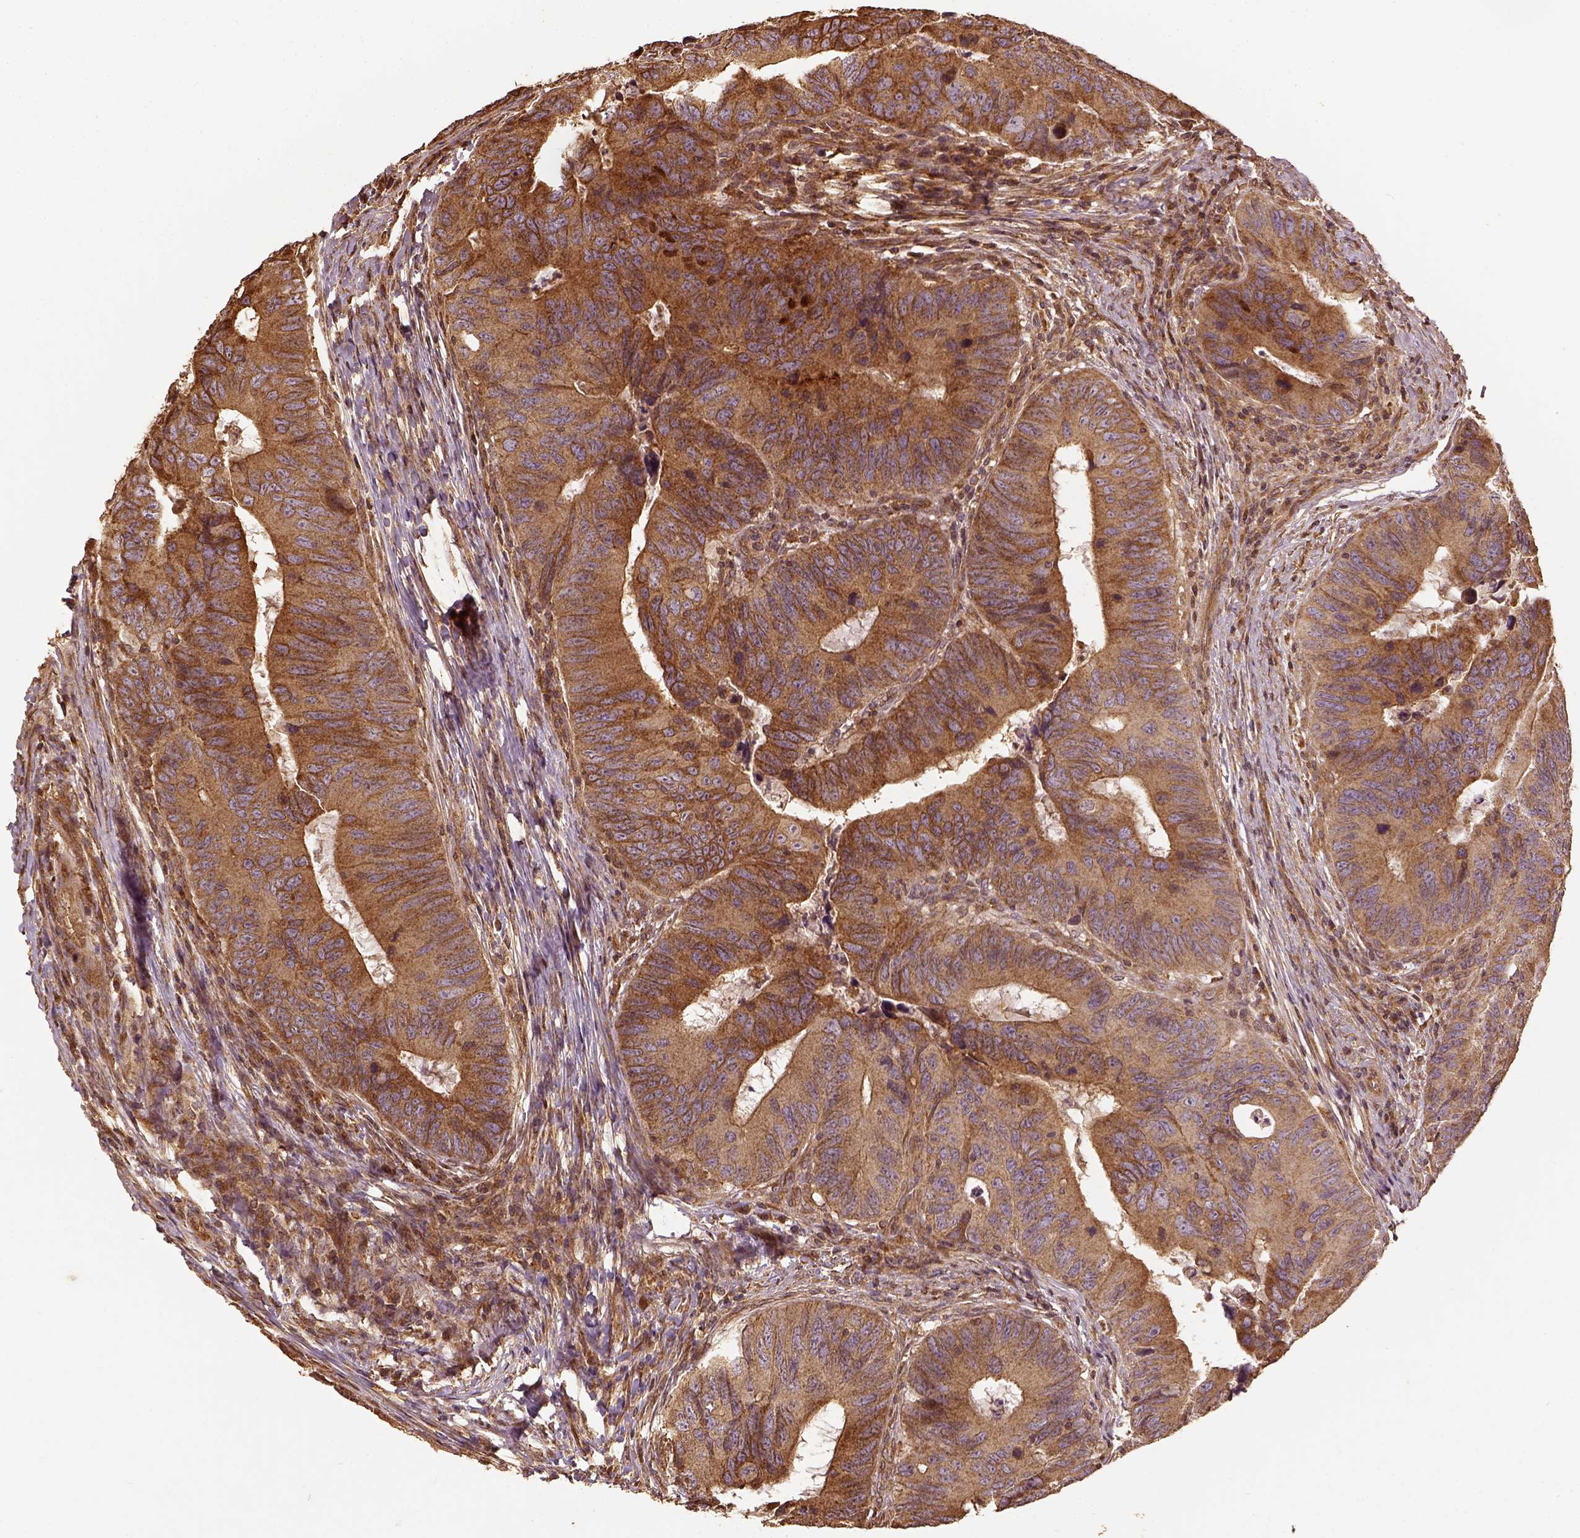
{"staining": {"intensity": "moderate", "quantity": ">75%", "location": "cytoplasmic/membranous"}, "tissue": "colorectal cancer", "cell_type": "Tumor cells", "image_type": "cancer", "snomed": [{"axis": "morphology", "description": "Adenocarcinoma, NOS"}, {"axis": "topography", "description": "Colon"}], "caption": "High-power microscopy captured an immunohistochemistry (IHC) histopathology image of colorectal cancer, revealing moderate cytoplasmic/membranous positivity in approximately >75% of tumor cells.", "gene": "VEGFA", "patient": {"sex": "female", "age": 82}}